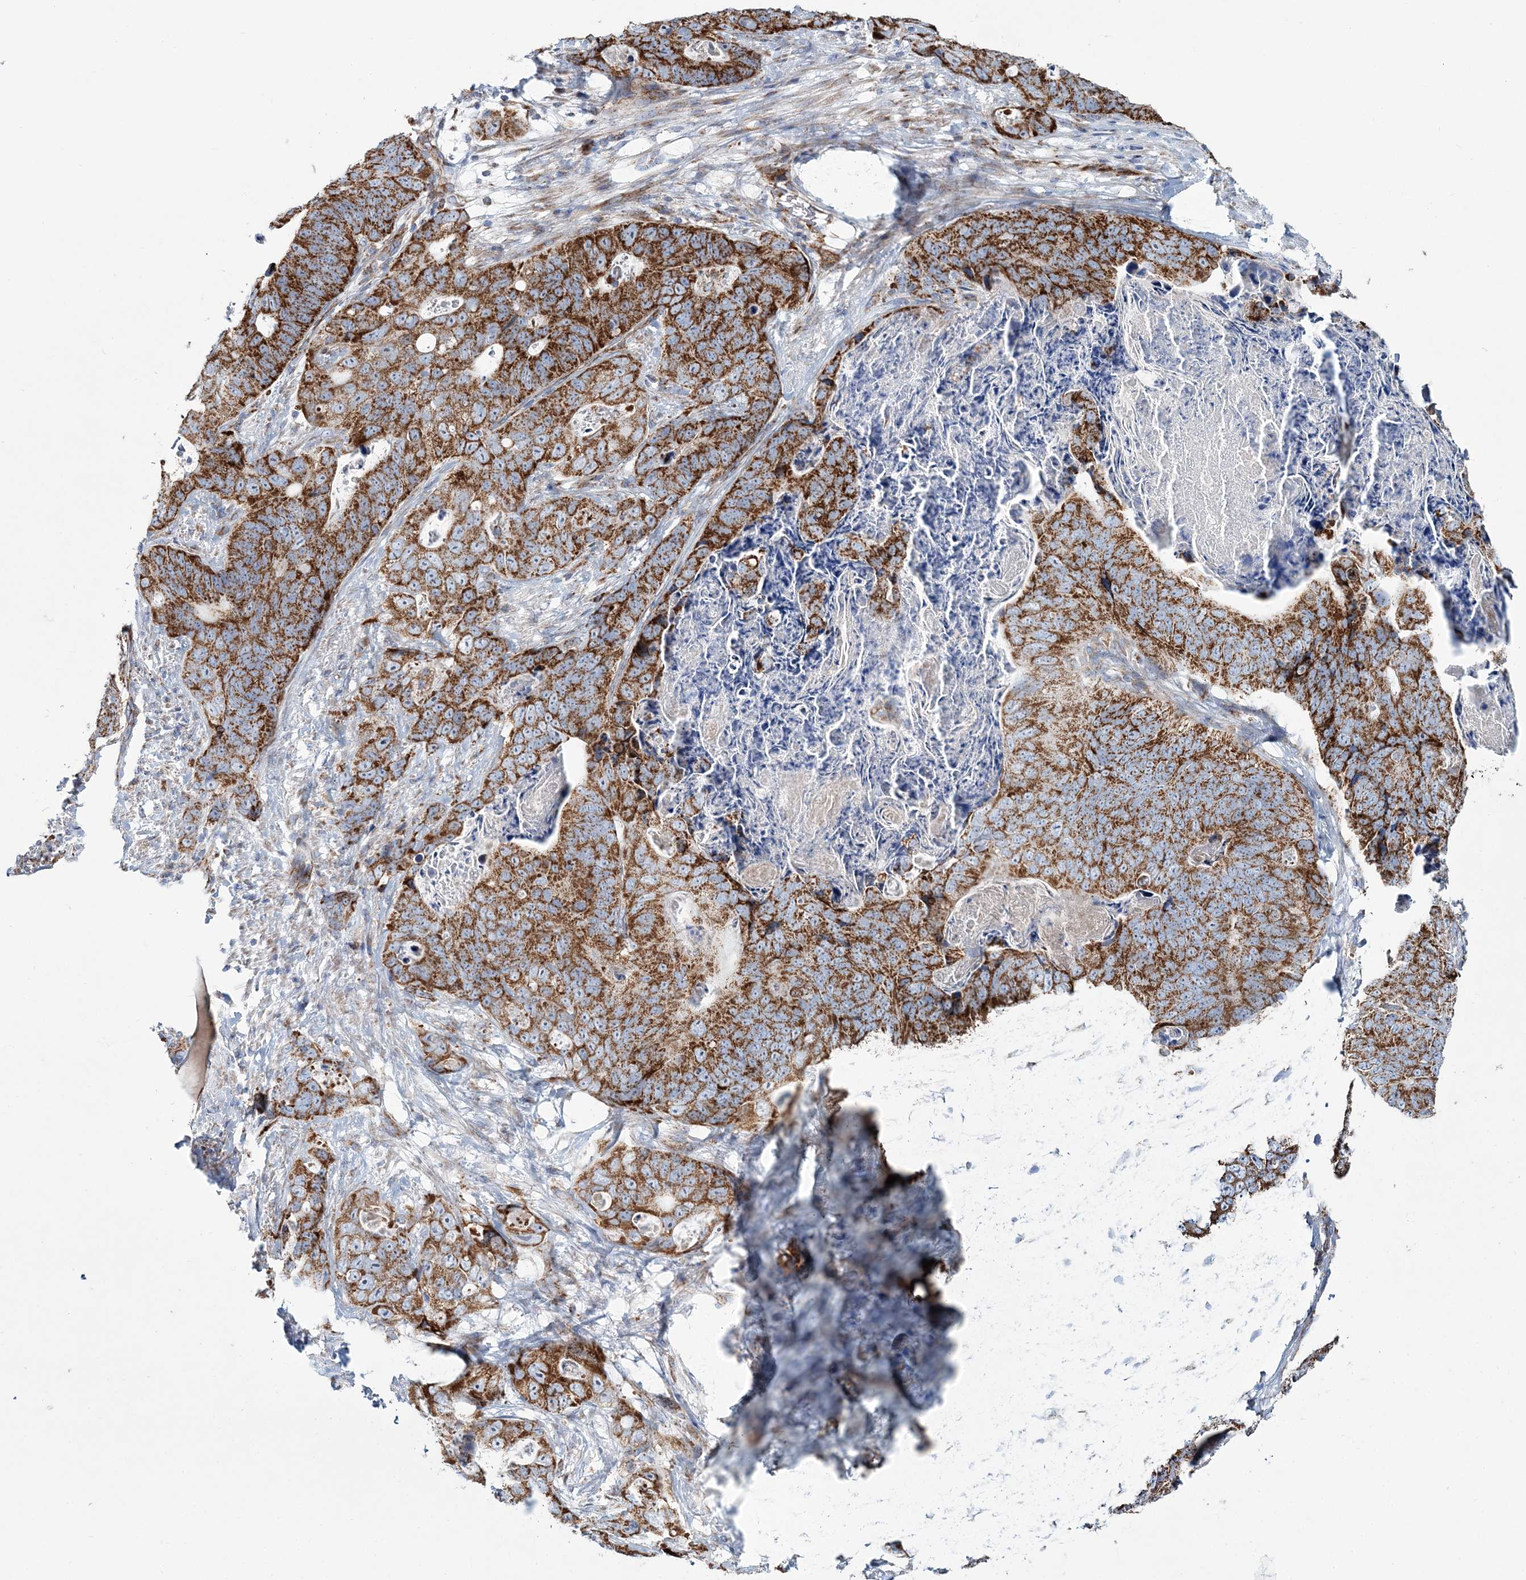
{"staining": {"intensity": "moderate", "quantity": ">75%", "location": "cytoplasmic/membranous"}, "tissue": "stomach cancer", "cell_type": "Tumor cells", "image_type": "cancer", "snomed": [{"axis": "morphology", "description": "Normal tissue, NOS"}, {"axis": "morphology", "description": "Adenocarcinoma, NOS"}, {"axis": "topography", "description": "Stomach"}], "caption": "IHC photomicrograph of neoplastic tissue: human adenocarcinoma (stomach) stained using immunohistochemistry demonstrates medium levels of moderate protein expression localized specifically in the cytoplasmic/membranous of tumor cells, appearing as a cytoplasmic/membranous brown color.", "gene": "ARHGAP6", "patient": {"sex": "female", "age": 89}}